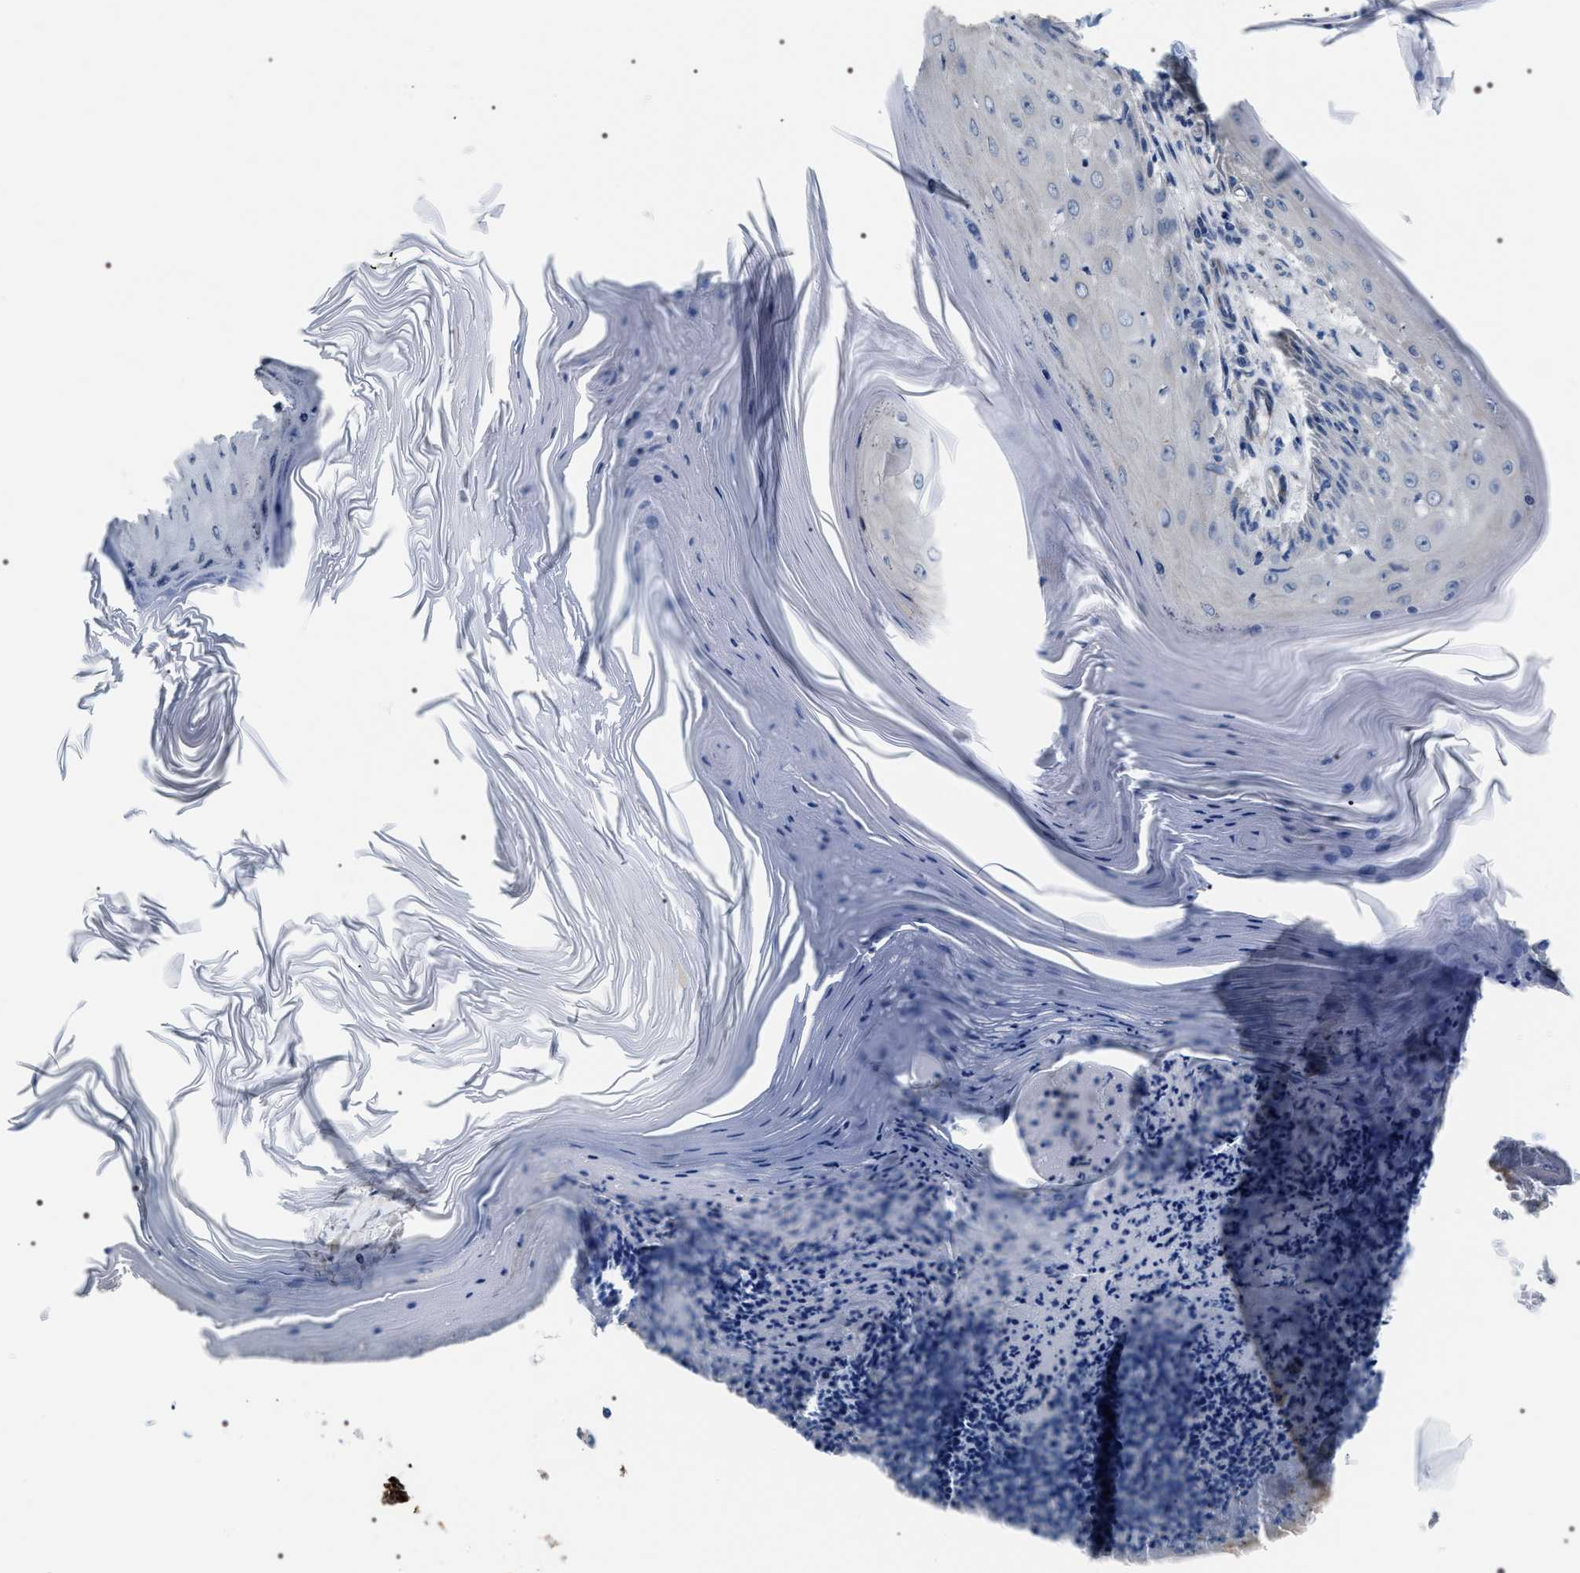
{"staining": {"intensity": "negative", "quantity": "none", "location": "none"}, "tissue": "skin cancer", "cell_type": "Tumor cells", "image_type": "cancer", "snomed": [{"axis": "morphology", "description": "Squamous cell carcinoma, NOS"}, {"axis": "topography", "description": "Skin"}], "caption": "An image of human skin cancer is negative for staining in tumor cells. The staining is performed using DAB brown chromogen with nuclei counter-stained in using hematoxylin.", "gene": "PKD1L1", "patient": {"sex": "female", "age": 73}}